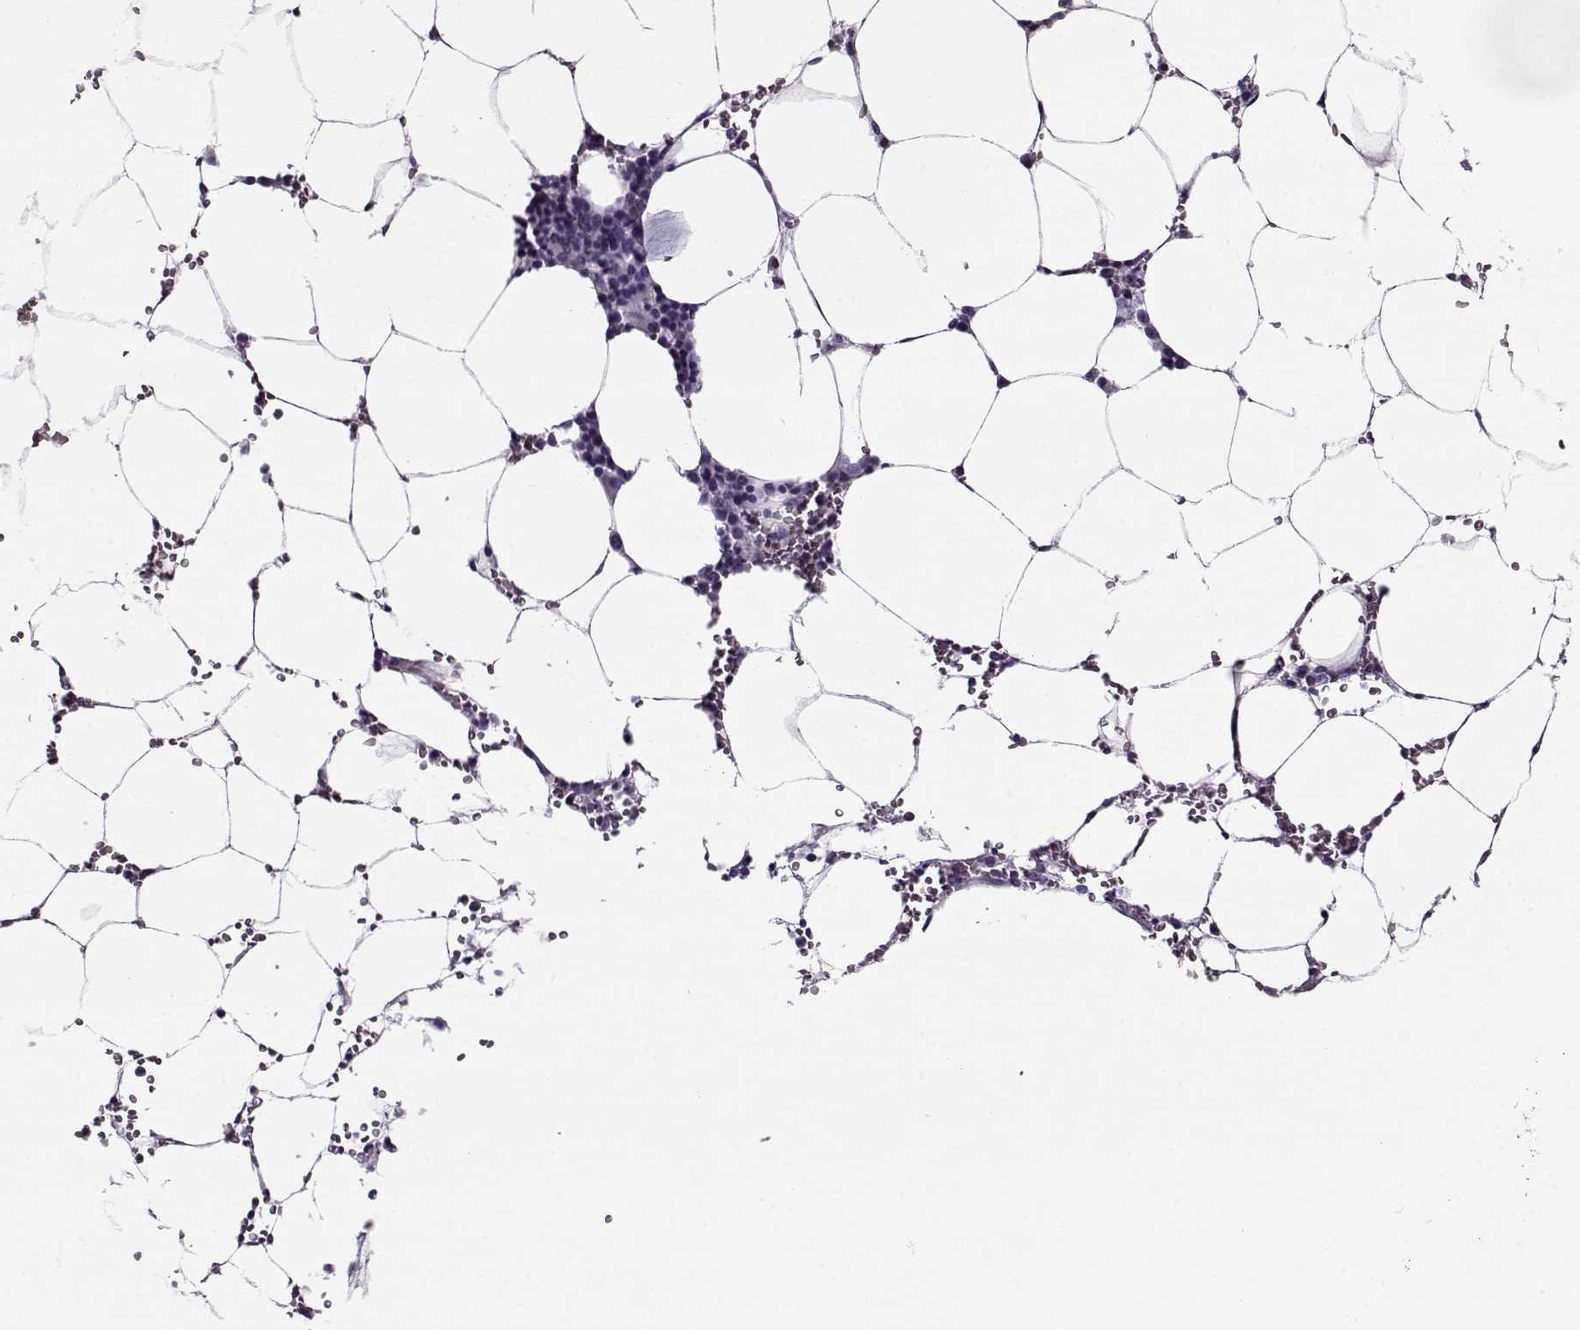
{"staining": {"intensity": "negative", "quantity": "none", "location": "none"}, "tissue": "bone marrow", "cell_type": "Hematopoietic cells", "image_type": "normal", "snomed": [{"axis": "morphology", "description": "Normal tissue, NOS"}, {"axis": "topography", "description": "Bone marrow"}], "caption": "Immunohistochemical staining of unremarkable bone marrow reveals no significant expression in hematopoietic cells.", "gene": "GAGE10", "patient": {"sex": "female", "age": 52}}